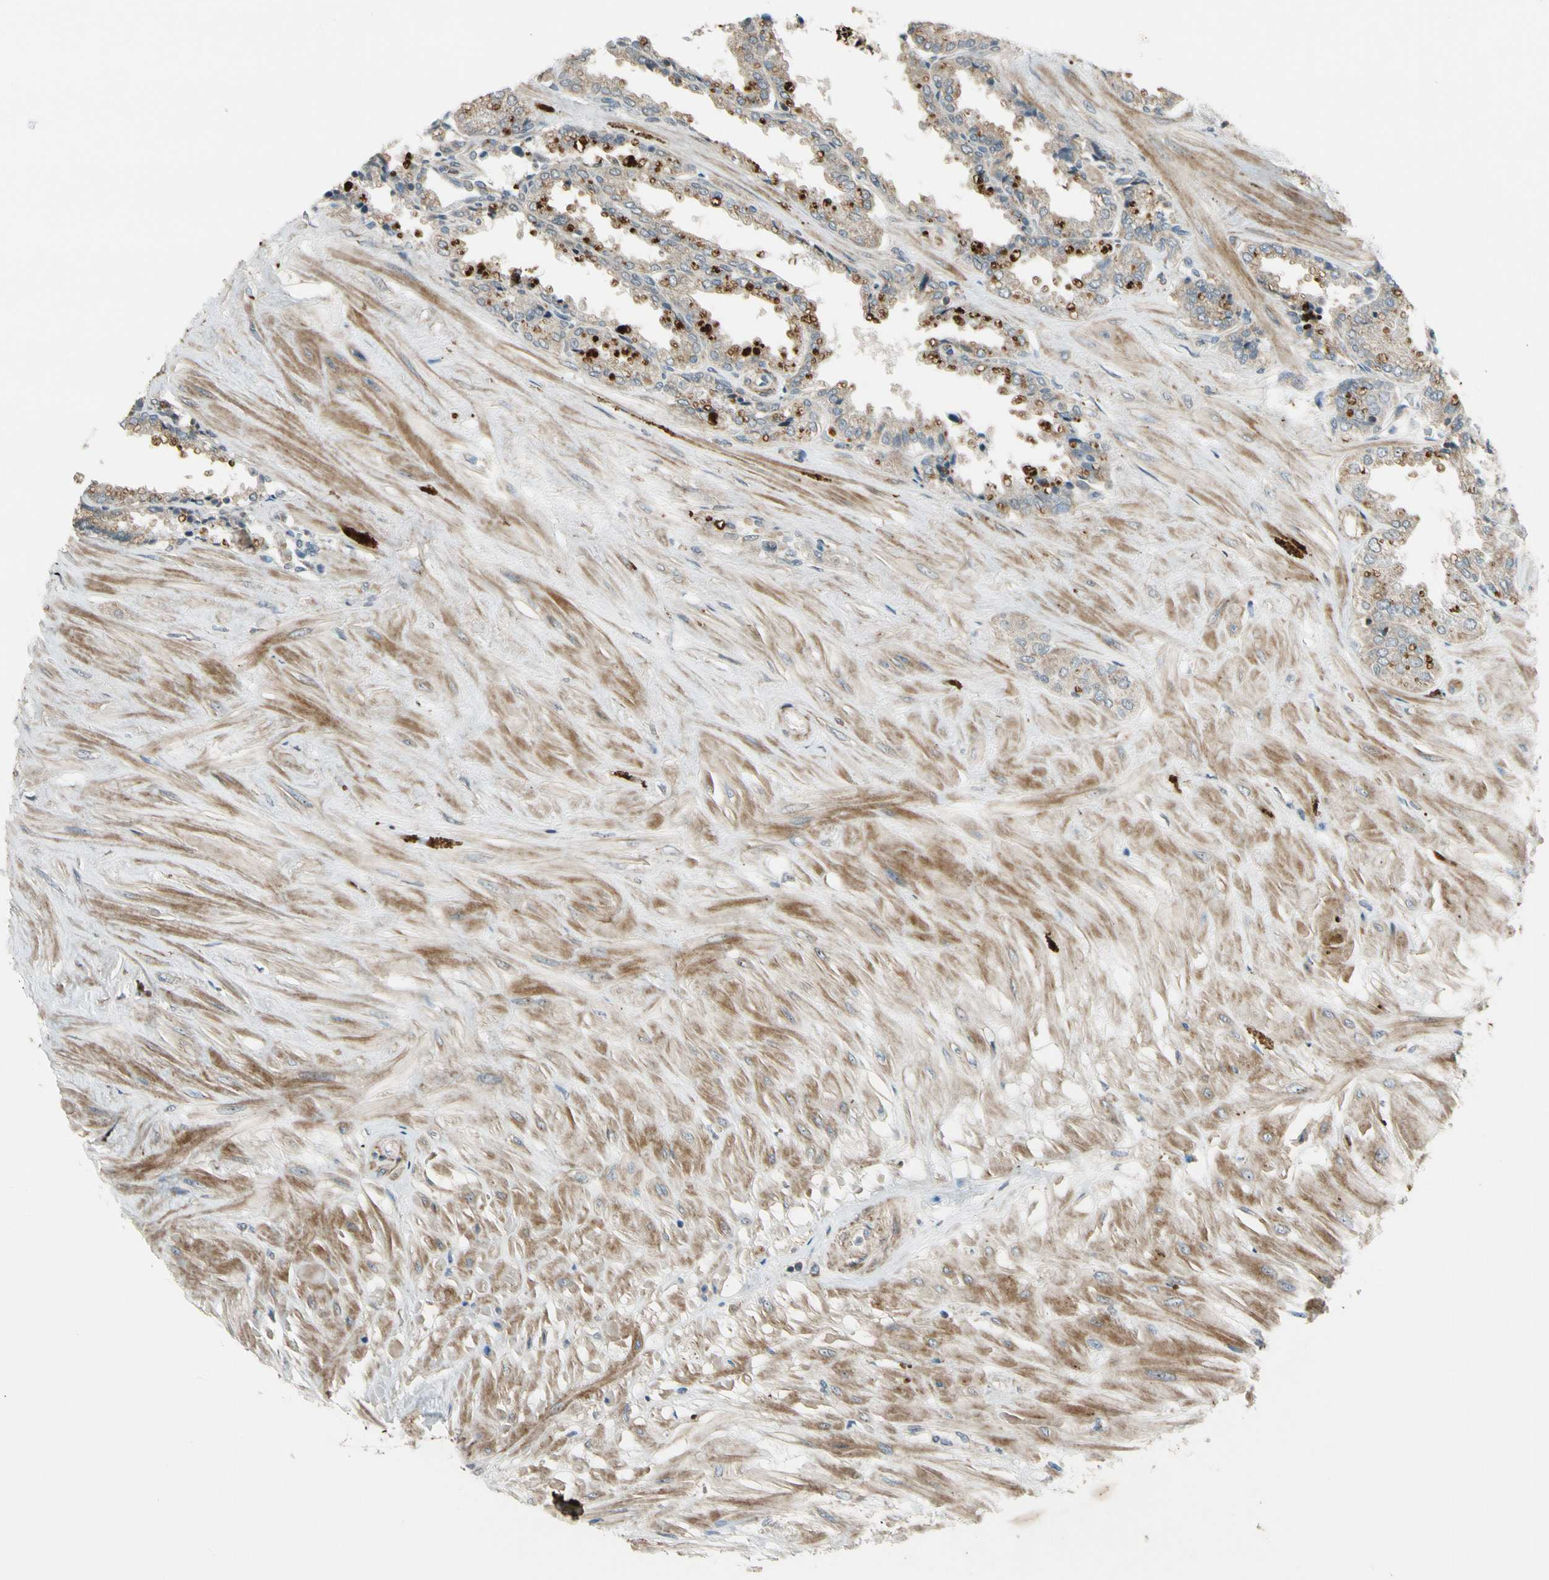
{"staining": {"intensity": "moderate", "quantity": ">75%", "location": "cytoplasmic/membranous"}, "tissue": "seminal vesicle", "cell_type": "Glandular cells", "image_type": "normal", "snomed": [{"axis": "morphology", "description": "Normal tissue, NOS"}, {"axis": "topography", "description": "Seminal veicle"}], "caption": "Immunohistochemistry (IHC) photomicrograph of benign seminal vesicle stained for a protein (brown), which exhibits medium levels of moderate cytoplasmic/membranous positivity in approximately >75% of glandular cells.", "gene": "MST1R", "patient": {"sex": "male", "age": 46}}